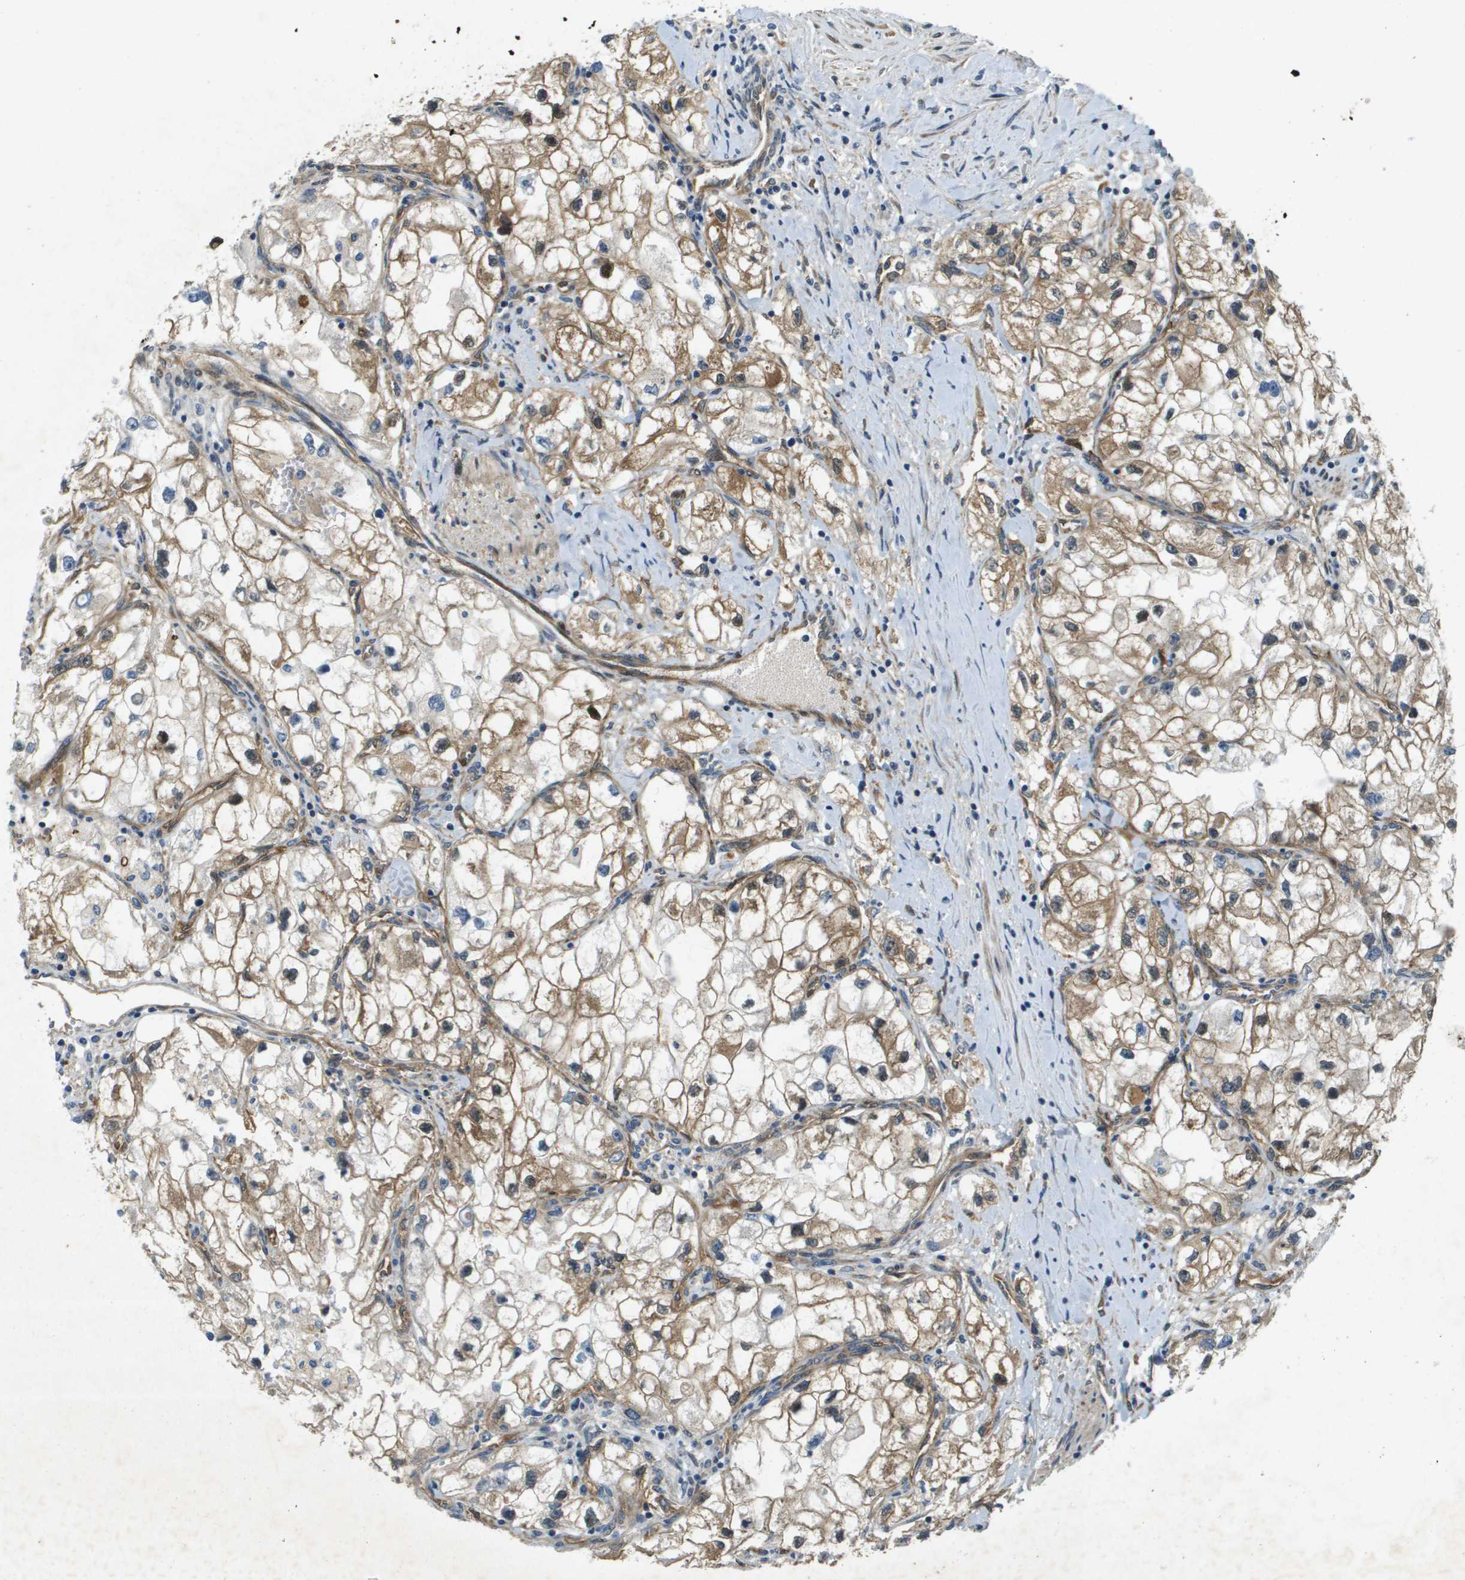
{"staining": {"intensity": "moderate", "quantity": ">75%", "location": "cytoplasmic/membranous"}, "tissue": "renal cancer", "cell_type": "Tumor cells", "image_type": "cancer", "snomed": [{"axis": "morphology", "description": "Adenocarcinoma, NOS"}, {"axis": "topography", "description": "Kidney"}], "caption": "This image displays renal adenocarcinoma stained with immunohistochemistry (IHC) to label a protein in brown. The cytoplasmic/membranous of tumor cells show moderate positivity for the protein. Nuclei are counter-stained blue.", "gene": "PGAP3", "patient": {"sex": "female", "age": 70}}